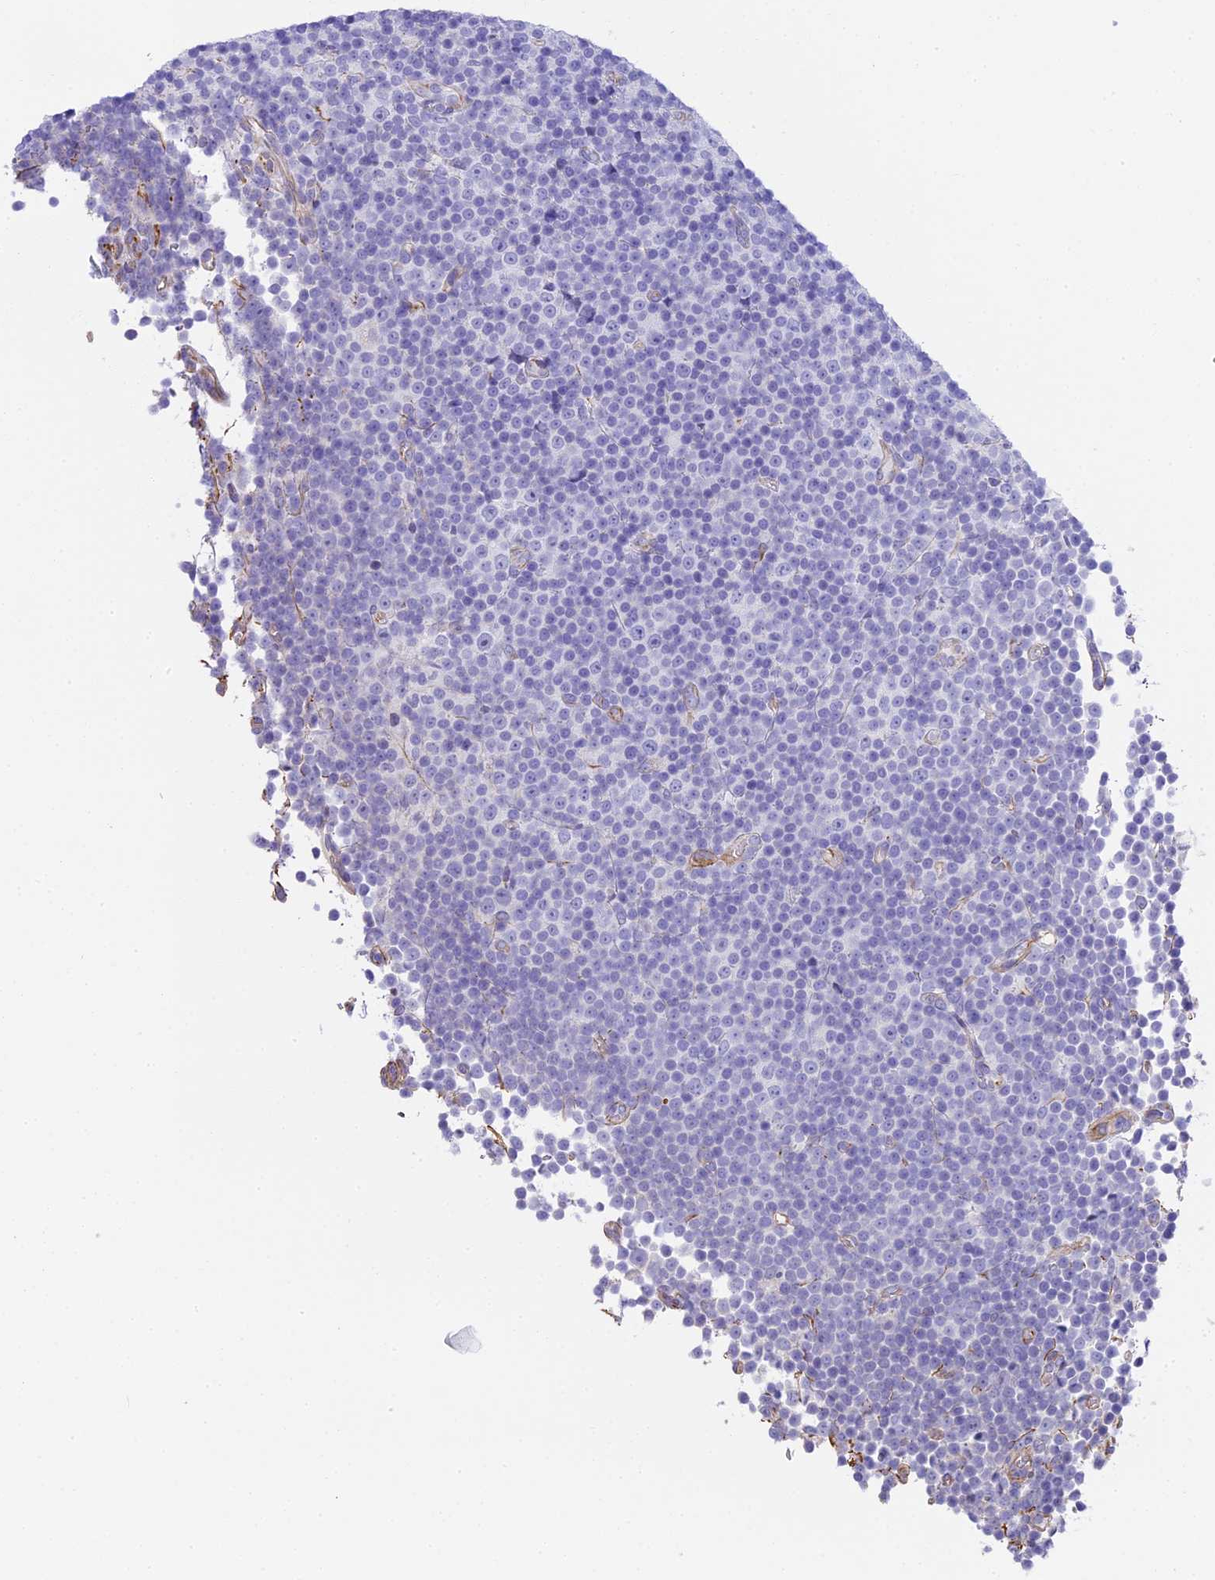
{"staining": {"intensity": "negative", "quantity": "none", "location": "none"}, "tissue": "lymphoma", "cell_type": "Tumor cells", "image_type": "cancer", "snomed": [{"axis": "morphology", "description": "Malignant lymphoma, non-Hodgkin's type, Low grade"}, {"axis": "topography", "description": "Lymph node"}], "caption": "This photomicrograph is of low-grade malignant lymphoma, non-Hodgkin's type stained with immunohistochemistry (IHC) to label a protein in brown with the nuclei are counter-stained blue. There is no expression in tumor cells.", "gene": "TACSTD2", "patient": {"sex": "female", "age": 67}}